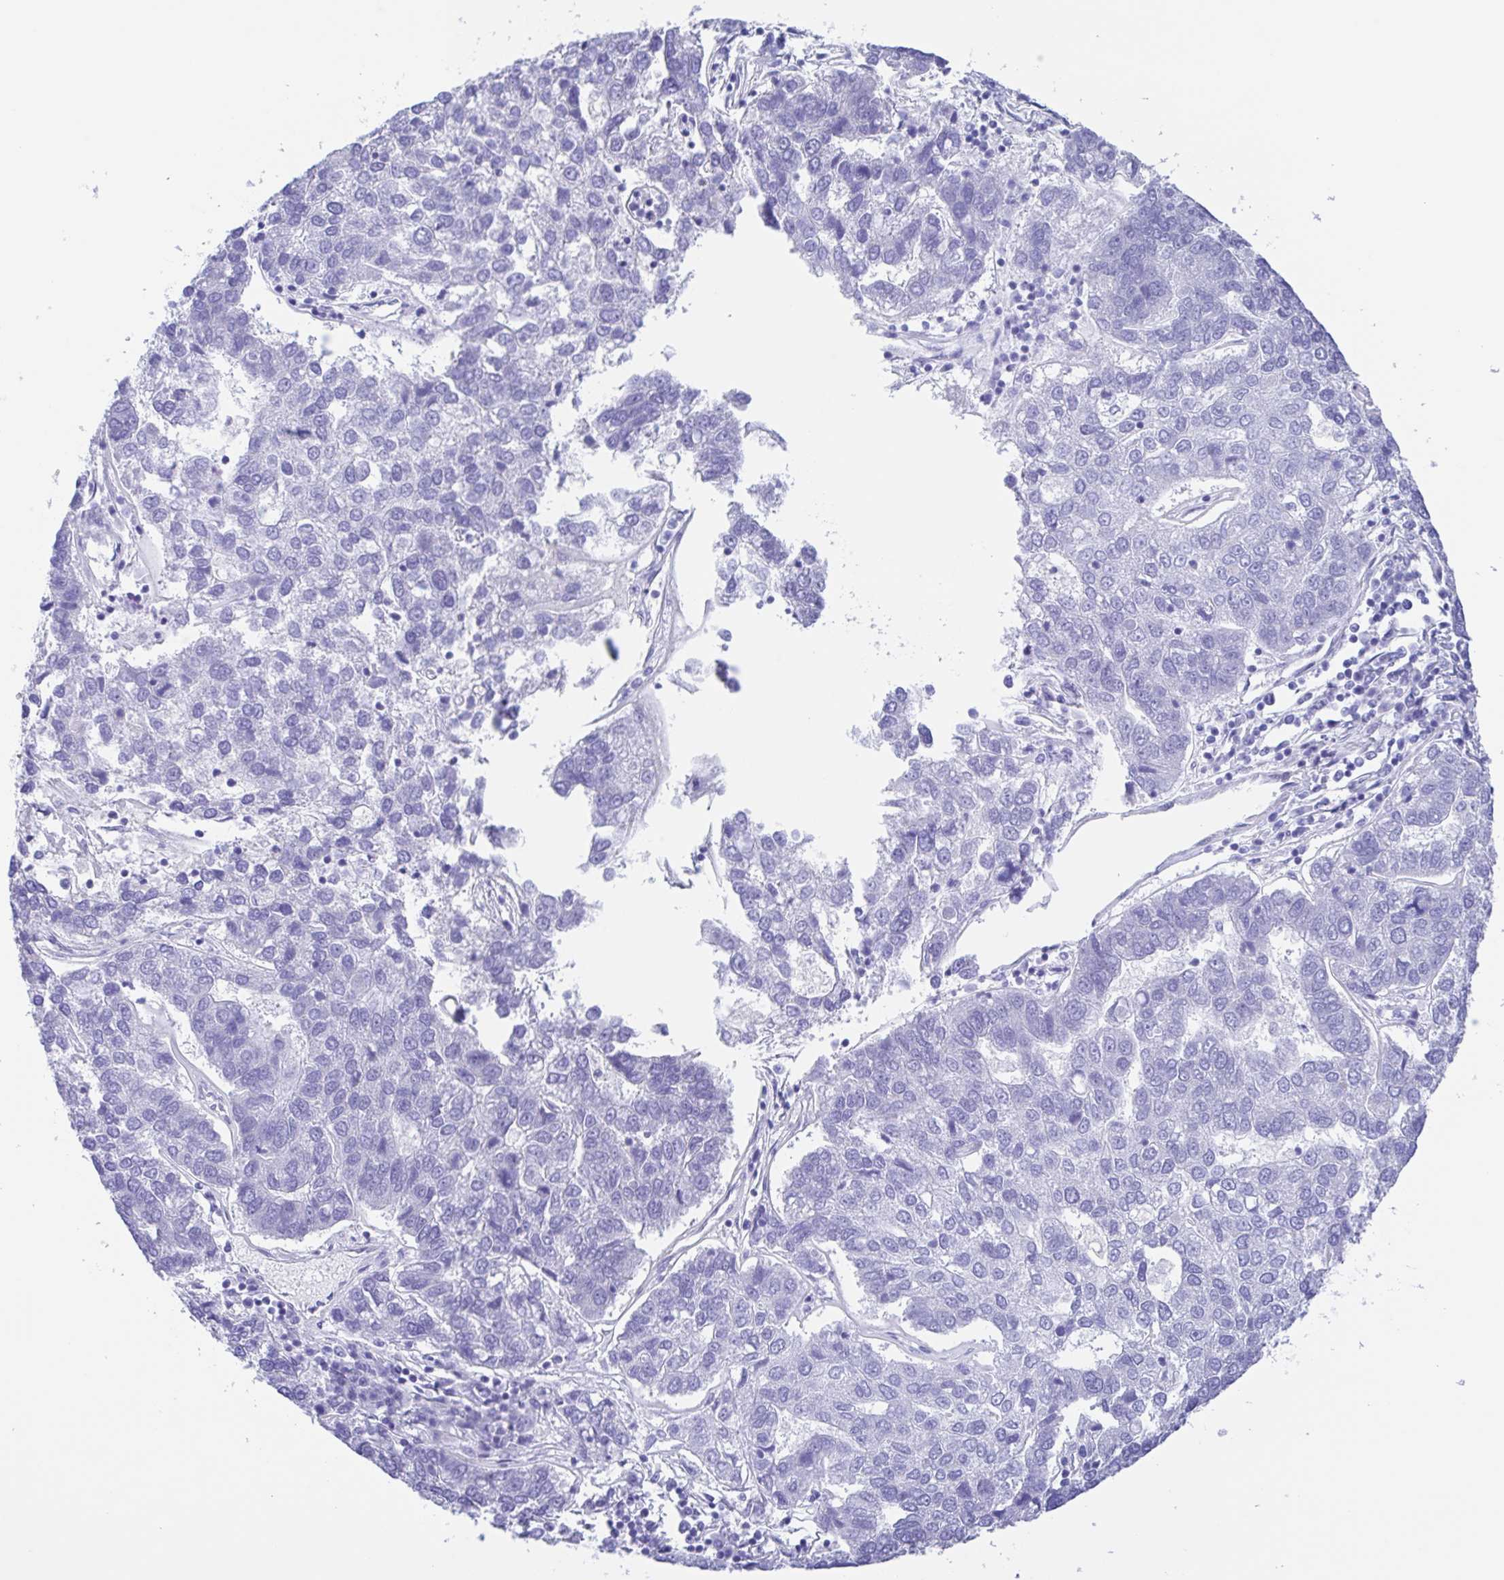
{"staining": {"intensity": "negative", "quantity": "none", "location": "none"}, "tissue": "pancreatic cancer", "cell_type": "Tumor cells", "image_type": "cancer", "snomed": [{"axis": "morphology", "description": "Adenocarcinoma, NOS"}, {"axis": "topography", "description": "Pancreas"}], "caption": "Immunohistochemistry (IHC) image of pancreatic cancer (adenocarcinoma) stained for a protein (brown), which shows no staining in tumor cells. (DAB (3,3'-diaminobenzidine) immunohistochemistry (IHC), high magnification).", "gene": "MUCL3", "patient": {"sex": "female", "age": 61}}